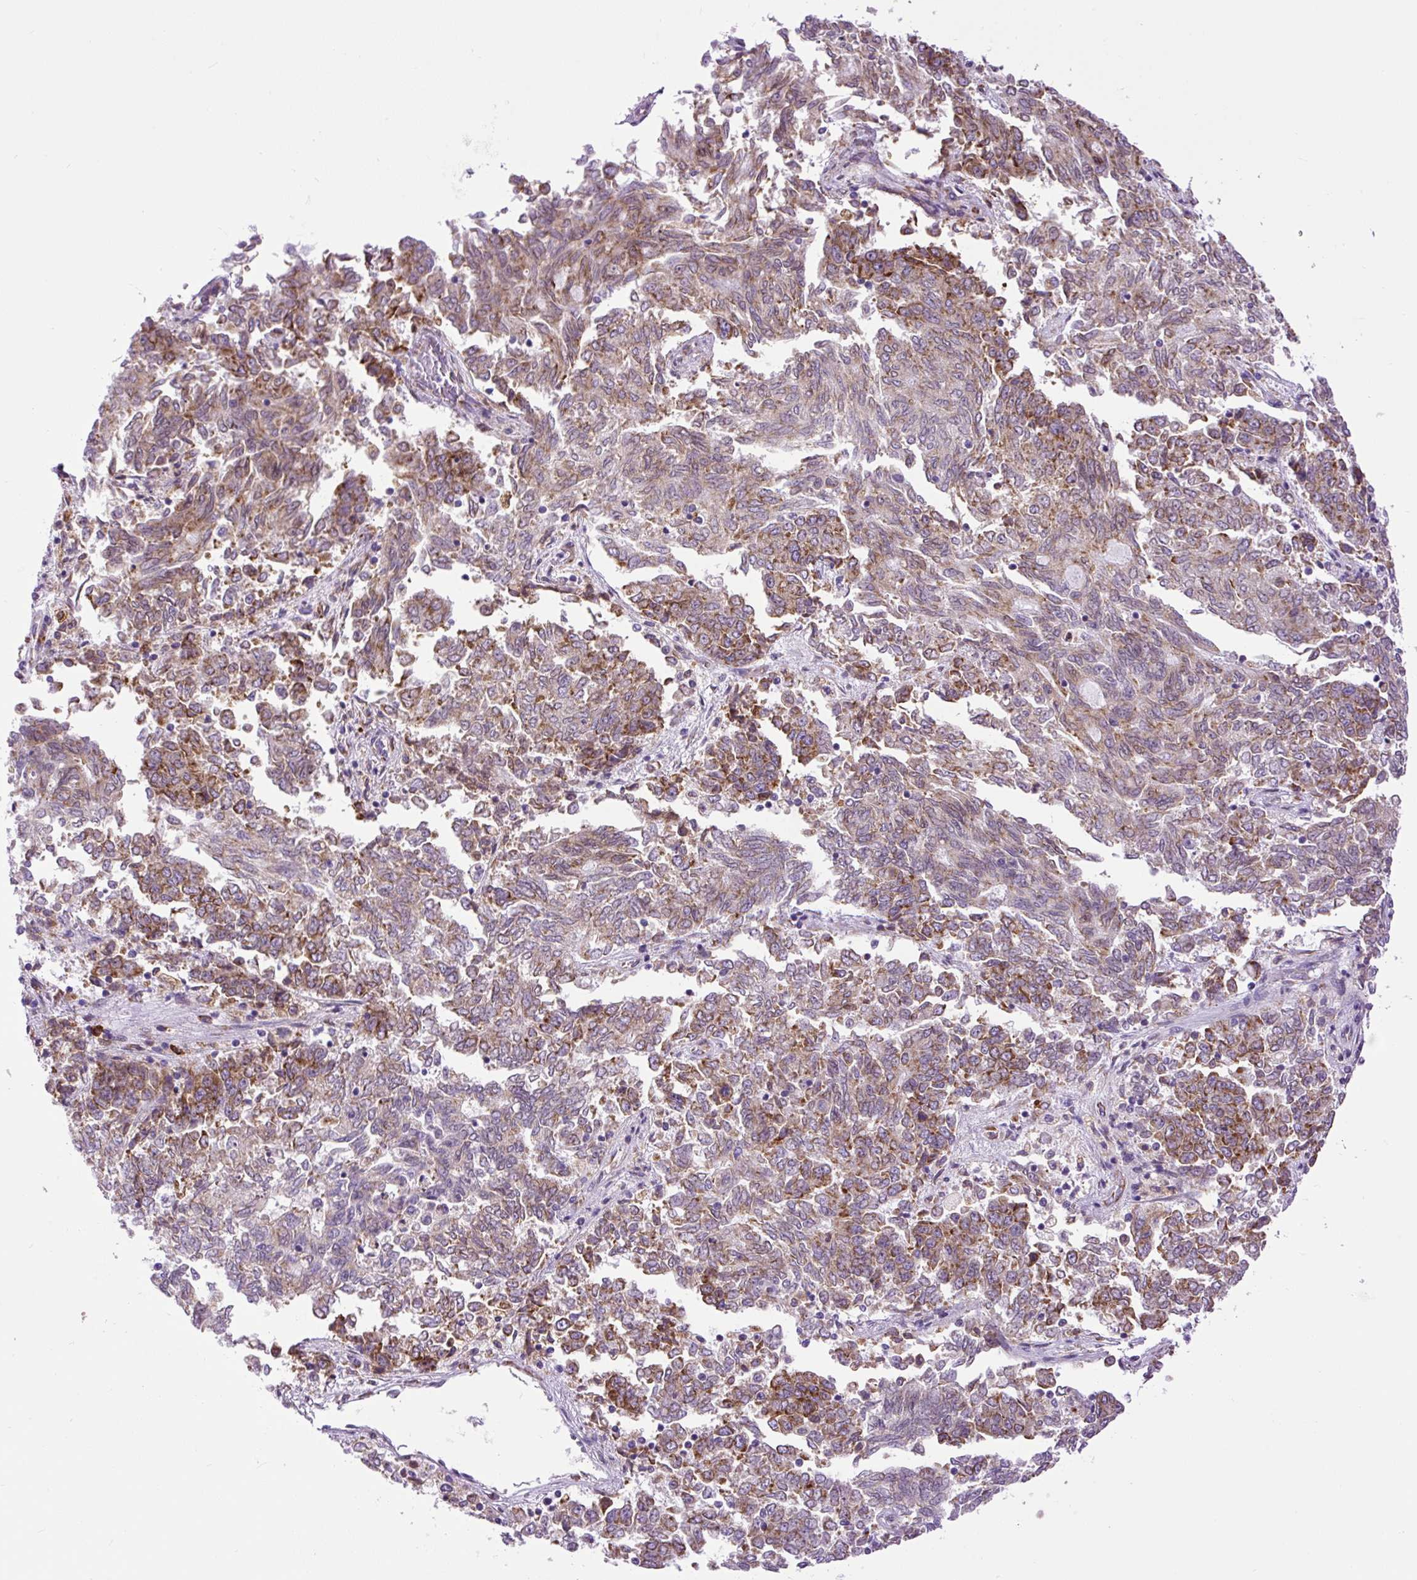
{"staining": {"intensity": "moderate", "quantity": ">75%", "location": "cytoplasmic/membranous"}, "tissue": "endometrial cancer", "cell_type": "Tumor cells", "image_type": "cancer", "snomed": [{"axis": "morphology", "description": "Adenocarcinoma, NOS"}, {"axis": "topography", "description": "Endometrium"}], "caption": "Tumor cells display medium levels of moderate cytoplasmic/membranous positivity in approximately >75% of cells in human endometrial cancer (adenocarcinoma).", "gene": "DDOST", "patient": {"sex": "female", "age": 80}}